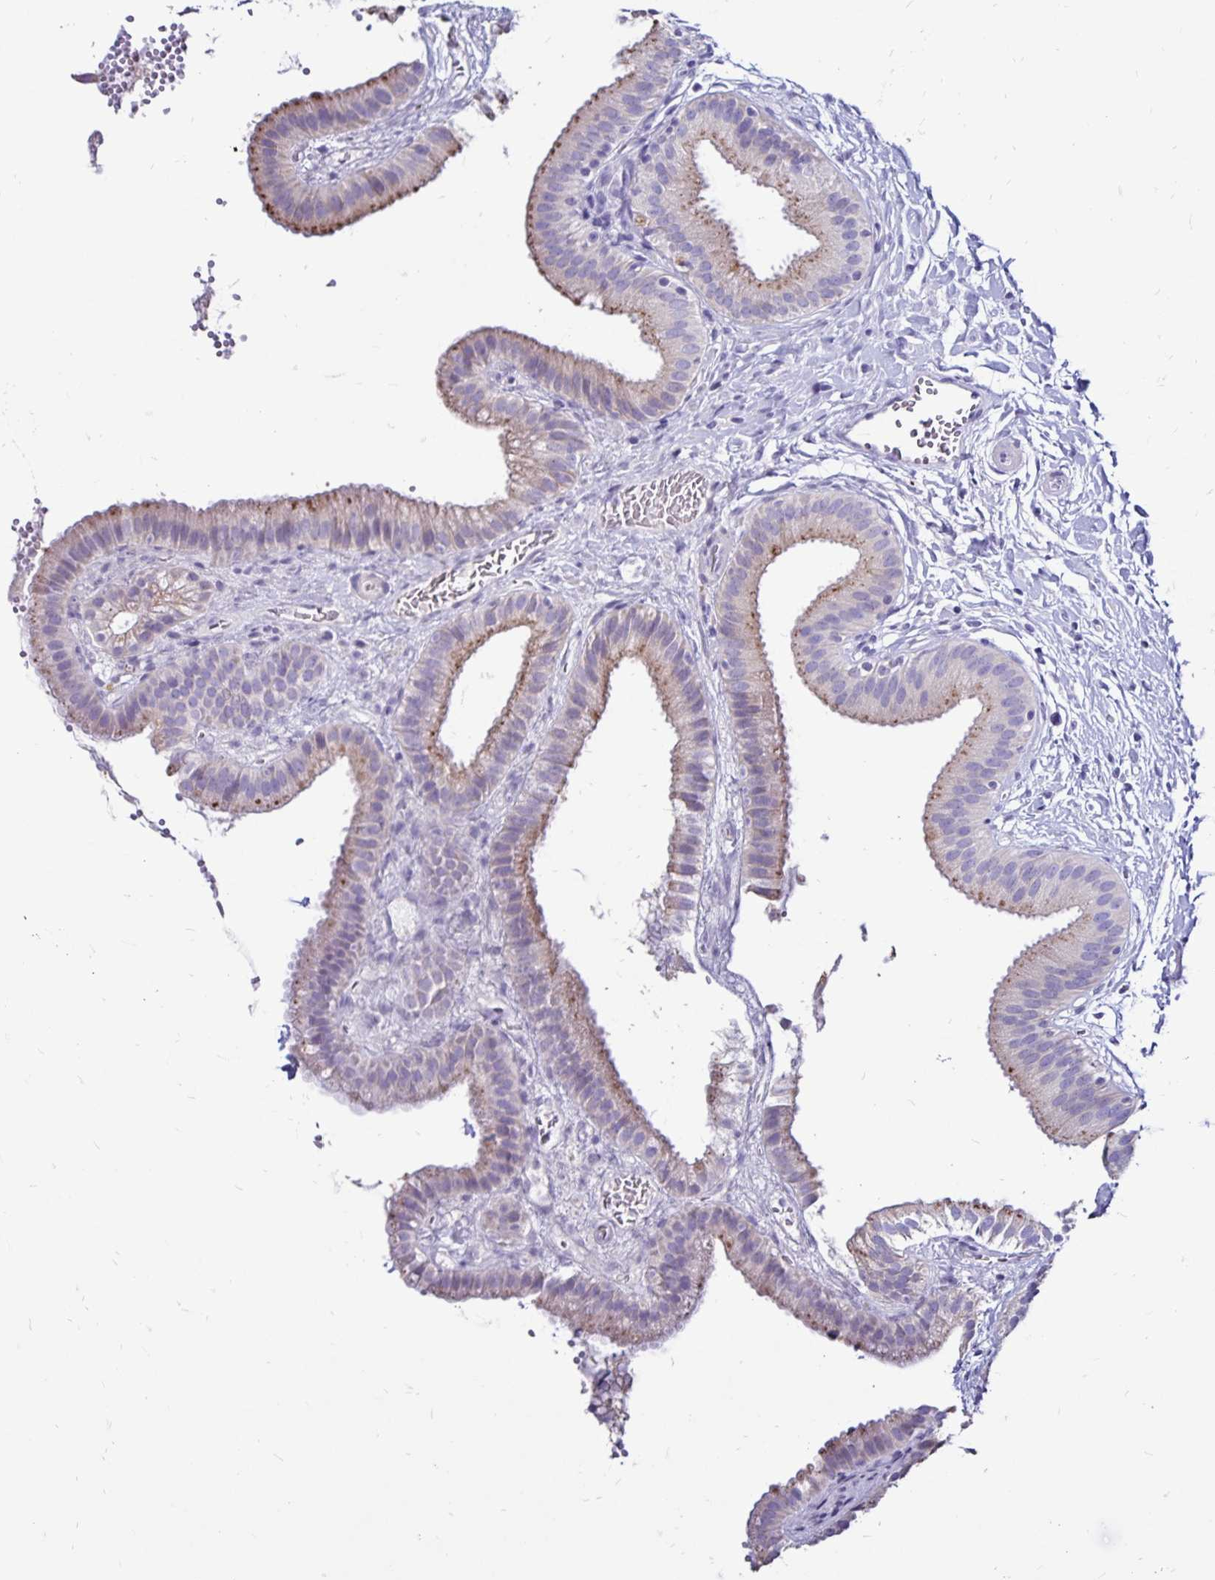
{"staining": {"intensity": "weak", "quantity": "25%-75%", "location": "cytoplasmic/membranous"}, "tissue": "gallbladder", "cell_type": "Glandular cells", "image_type": "normal", "snomed": [{"axis": "morphology", "description": "Normal tissue, NOS"}, {"axis": "topography", "description": "Gallbladder"}], "caption": "IHC of normal gallbladder reveals low levels of weak cytoplasmic/membranous expression in about 25%-75% of glandular cells.", "gene": "EVPL", "patient": {"sex": "female", "age": 63}}